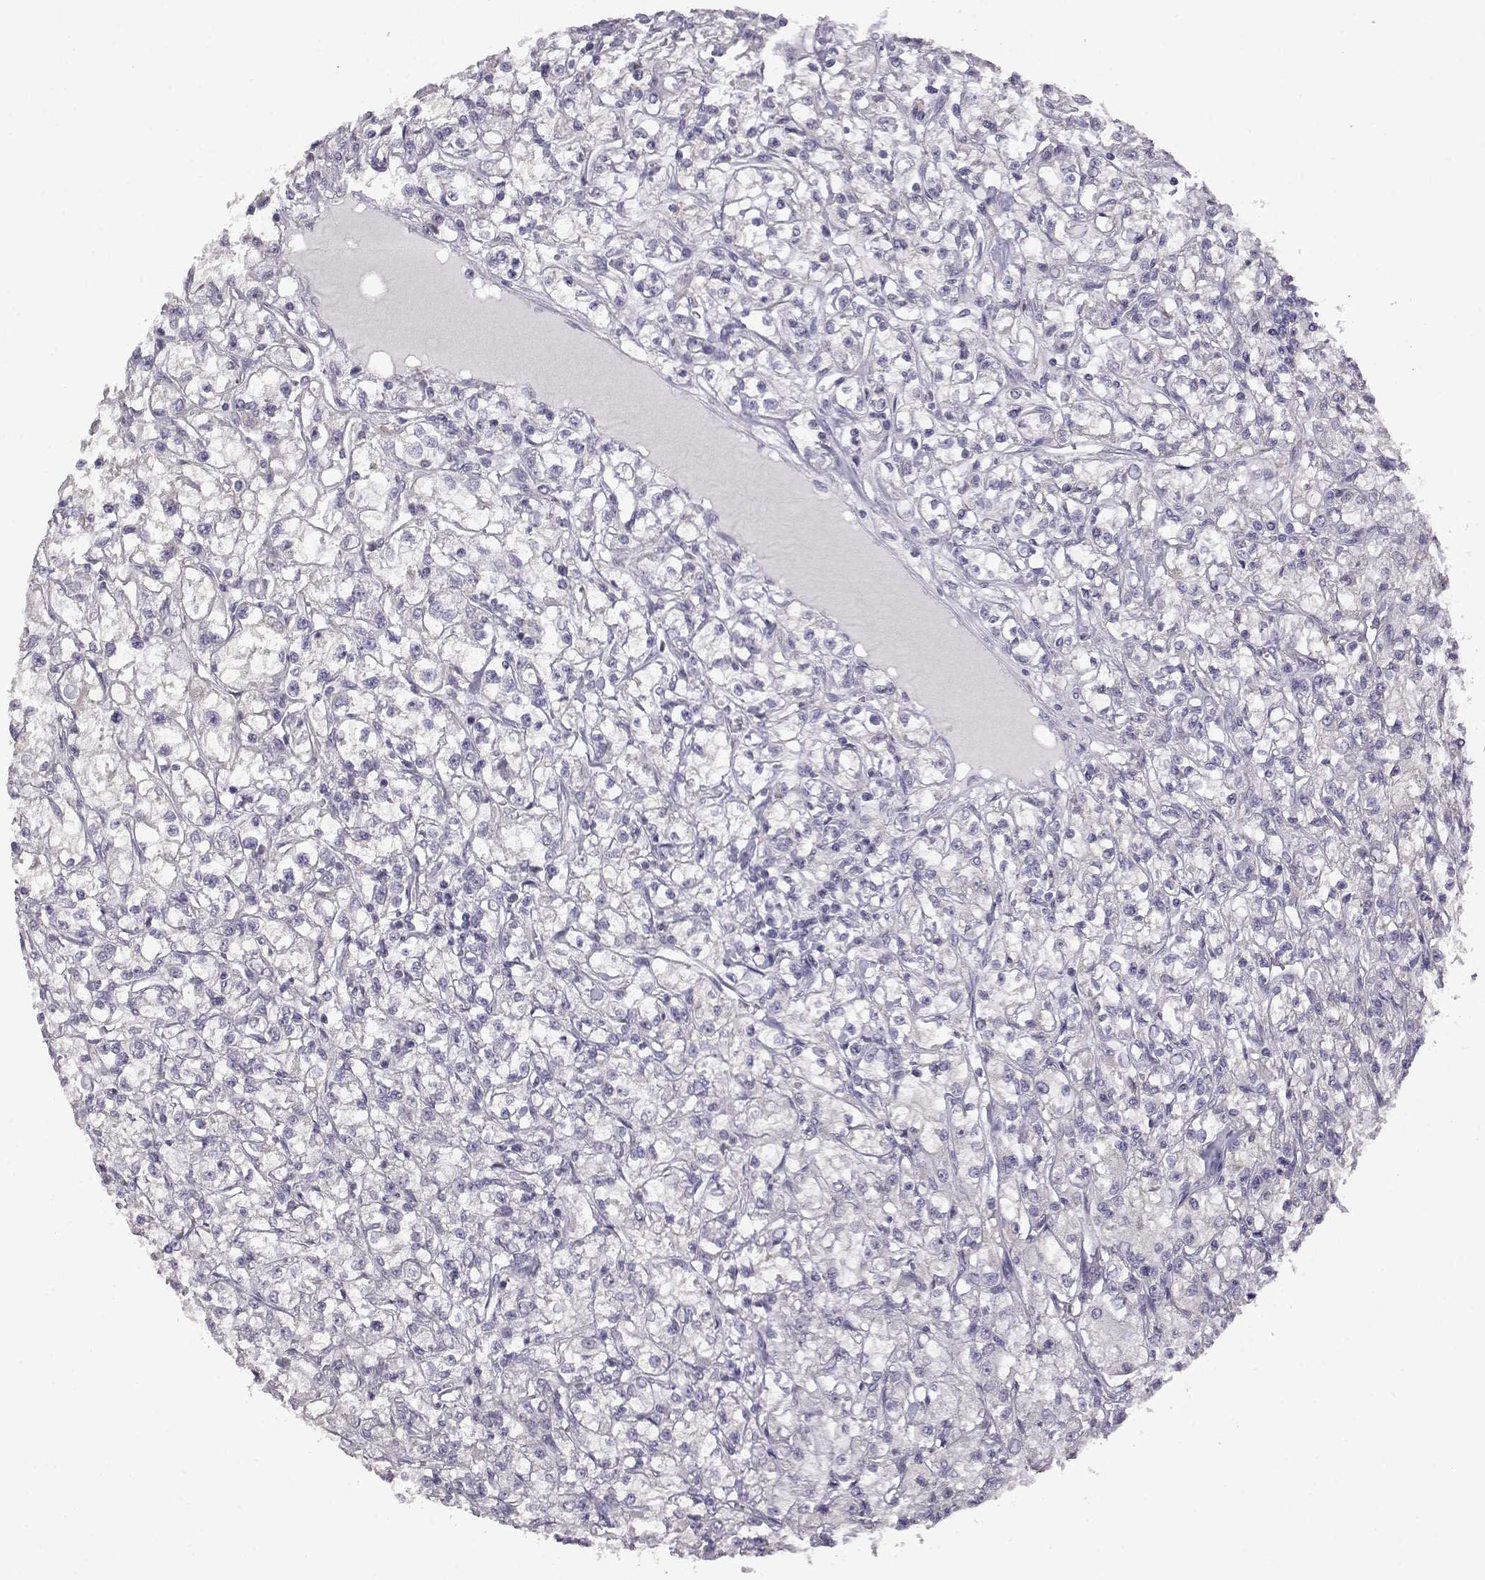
{"staining": {"intensity": "negative", "quantity": "none", "location": "none"}, "tissue": "renal cancer", "cell_type": "Tumor cells", "image_type": "cancer", "snomed": [{"axis": "morphology", "description": "Adenocarcinoma, NOS"}, {"axis": "topography", "description": "Kidney"}], "caption": "This is an IHC micrograph of renal cancer (adenocarcinoma). There is no expression in tumor cells.", "gene": "VGF", "patient": {"sex": "female", "age": 59}}